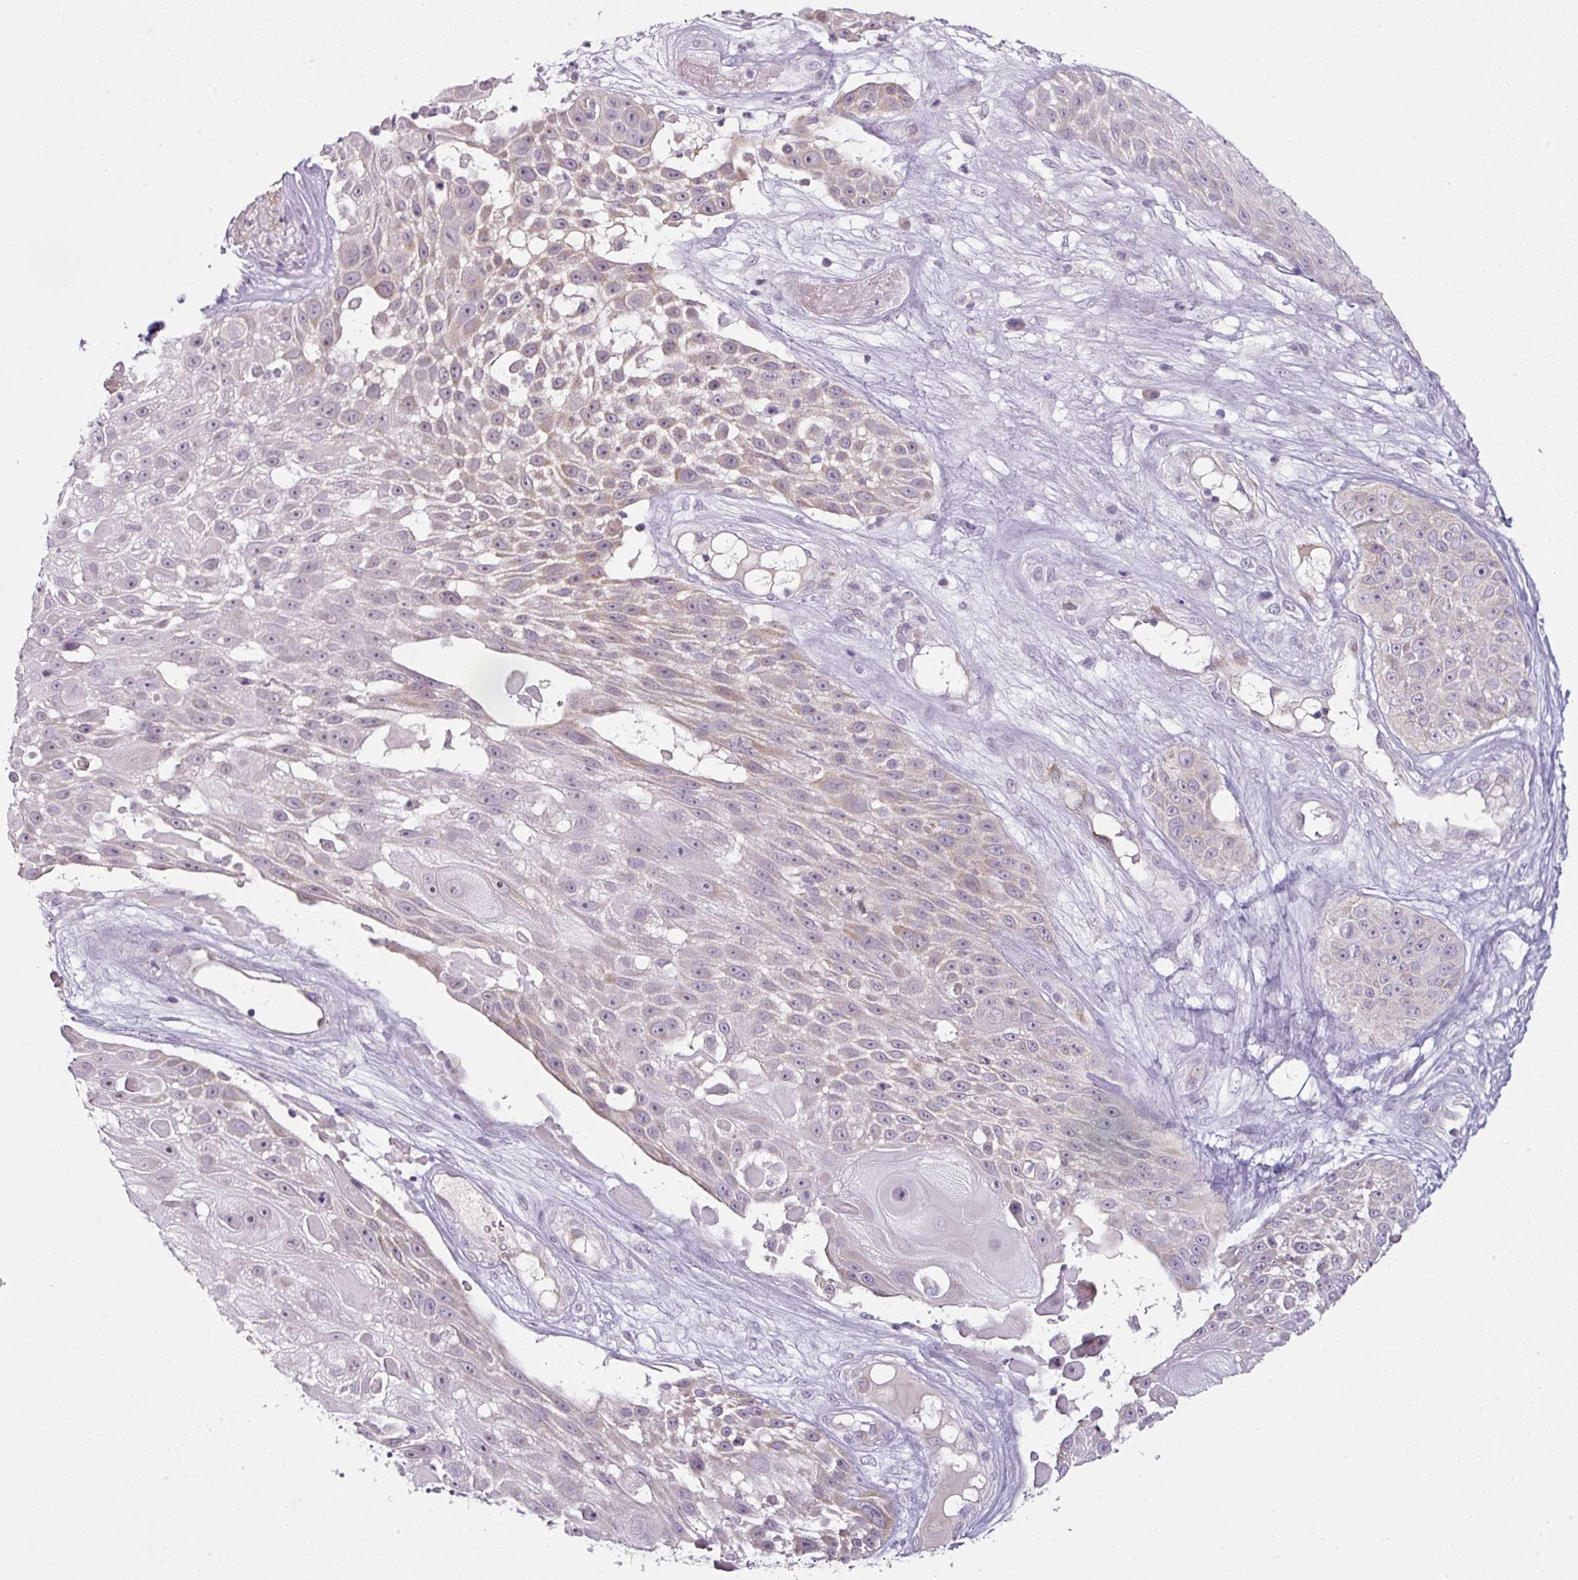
{"staining": {"intensity": "weak", "quantity": "<25%", "location": "cytoplasmic/membranous"}, "tissue": "skin cancer", "cell_type": "Tumor cells", "image_type": "cancer", "snomed": [{"axis": "morphology", "description": "Squamous cell carcinoma, NOS"}, {"axis": "topography", "description": "Skin"}], "caption": "High magnification brightfield microscopy of skin squamous cell carcinoma stained with DAB (brown) and counterstained with hematoxylin (blue): tumor cells show no significant positivity.", "gene": "FHAD1", "patient": {"sex": "female", "age": 86}}